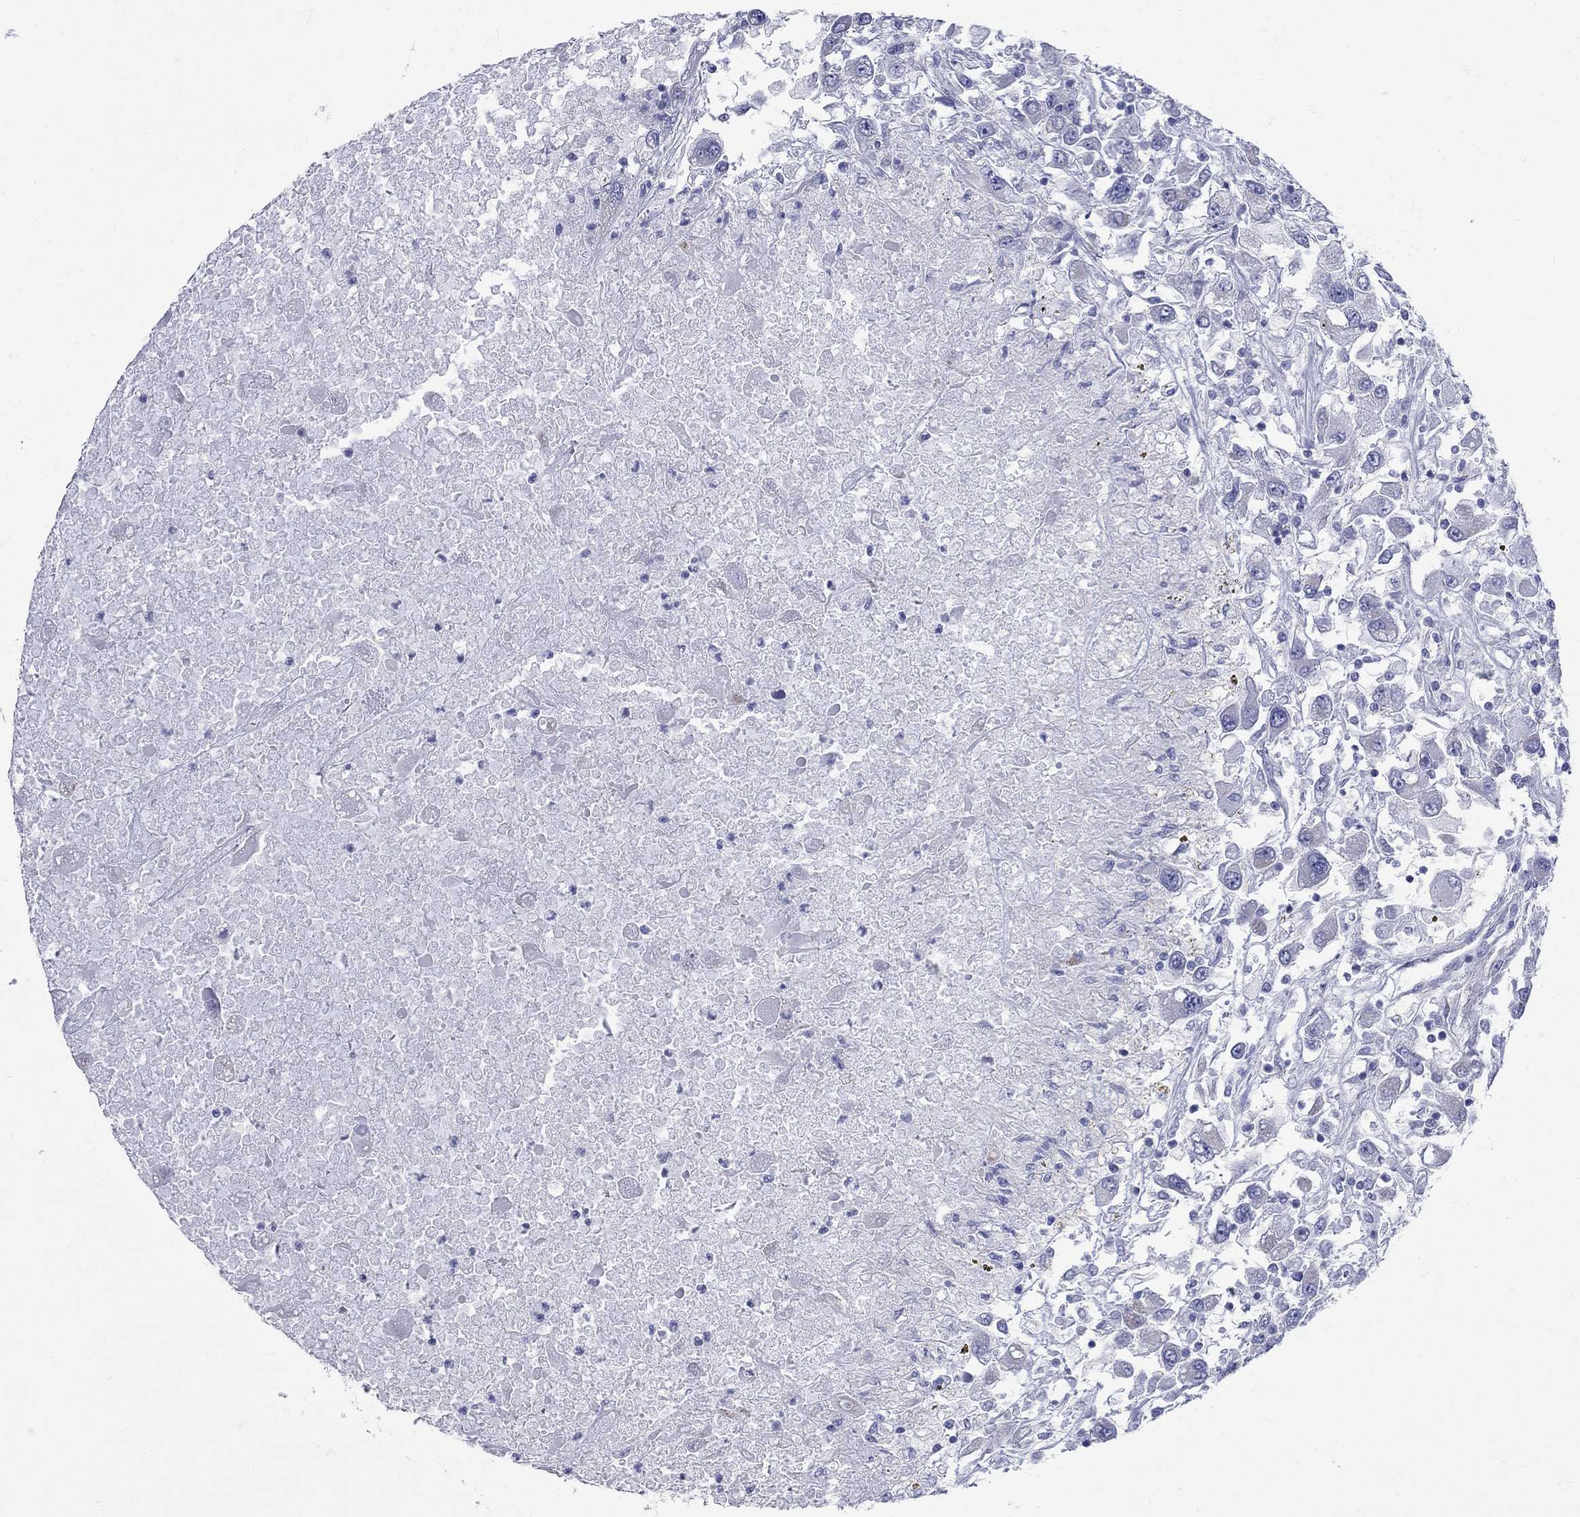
{"staining": {"intensity": "negative", "quantity": "none", "location": "none"}, "tissue": "renal cancer", "cell_type": "Tumor cells", "image_type": "cancer", "snomed": [{"axis": "morphology", "description": "Adenocarcinoma, NOS"}, {"axis": "topography", "description": "Kidney"}], "caption": "There is no significant expression in tumor cells of renal cancer (adenocarcinoma).", "gene": "PDZD3", "patient": {"sex": "female", "age": 67}}